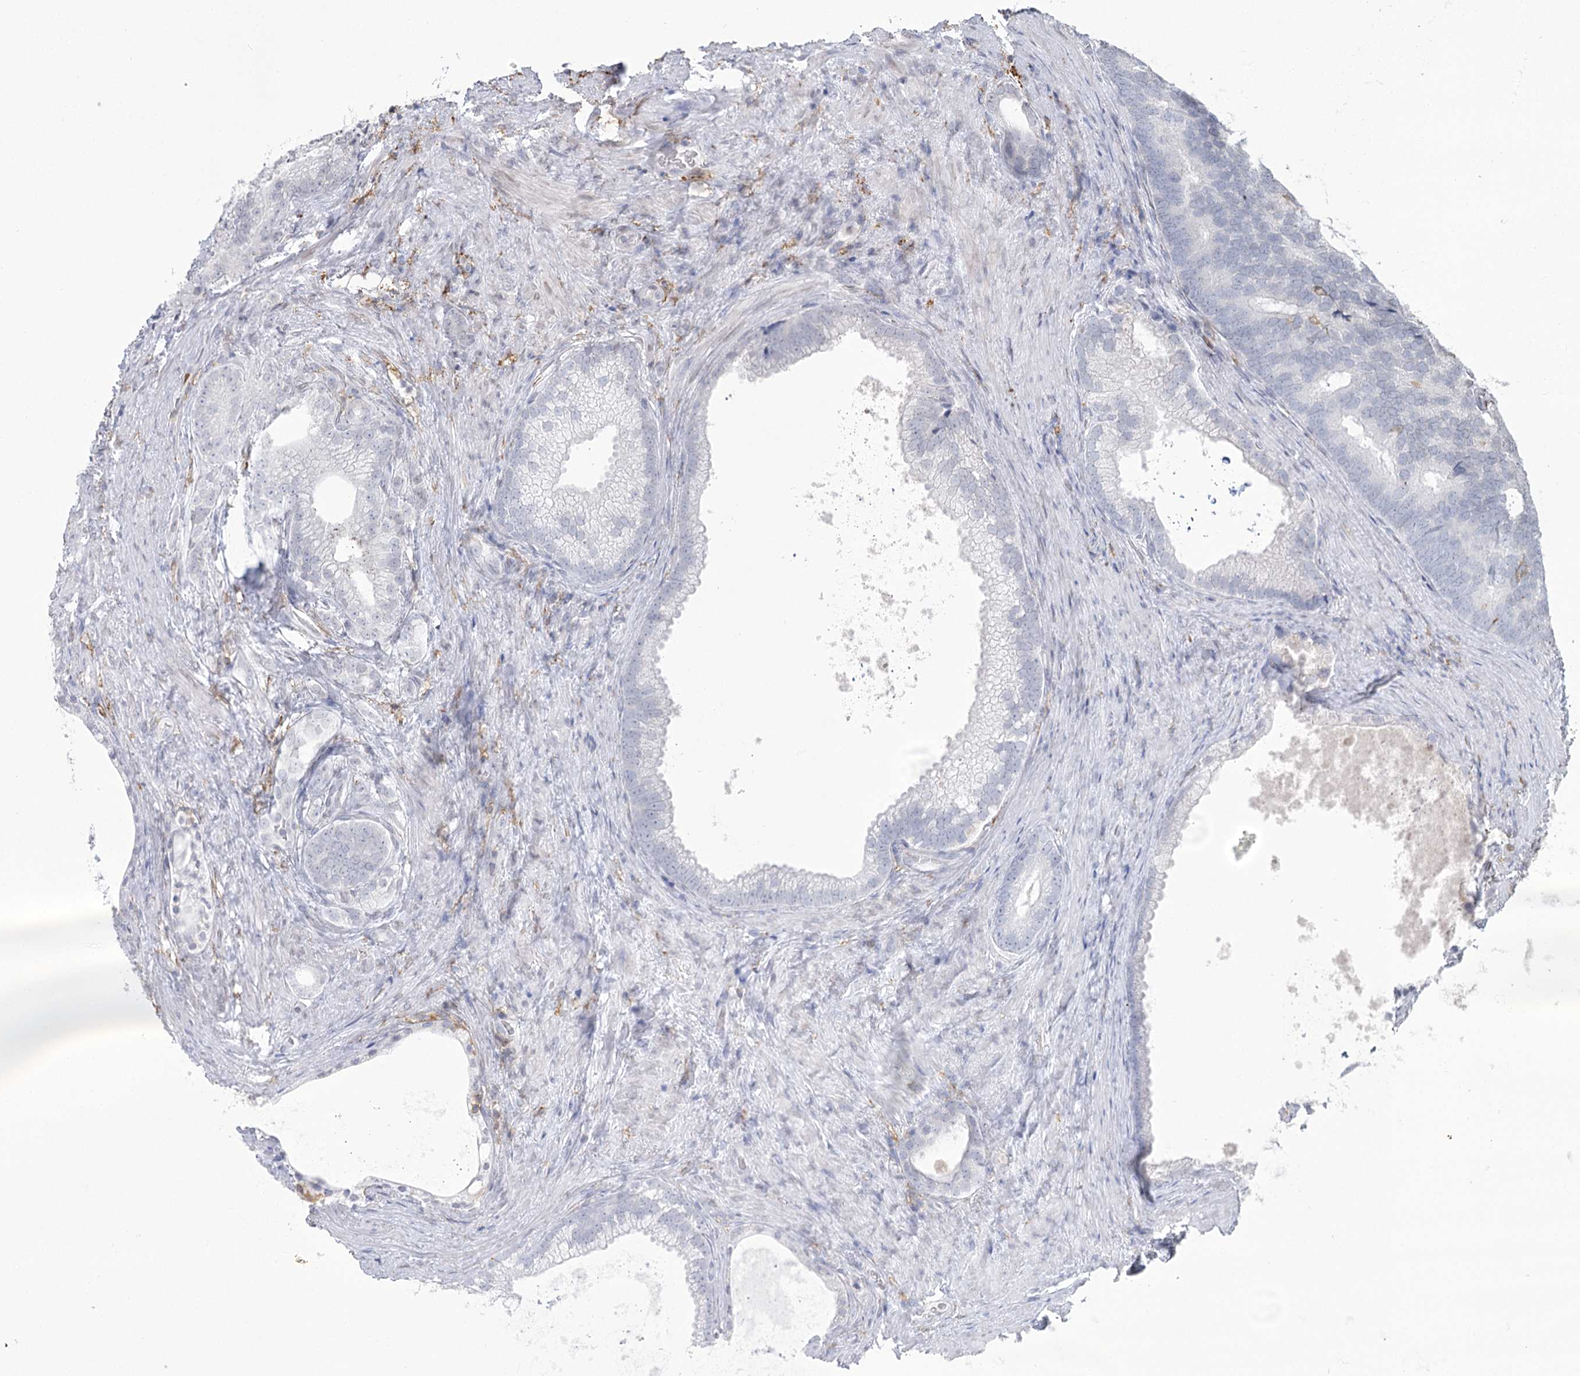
{"staining": {"intensity": "negative", "quantity": "none", "location": "none"}, "tissue": "prostate cancer", "cell_type": "Tumor cells", "image_type": "cancer", "snomed": [{"axis": "morphology", "description": "Adenocarcinoma, Low grade"}, {"axis": "topography", "description": "Prostate"}], "caption": "This is an IHC photomicrograph of human low-grade adenocarcinoma (prostate). There is no staining in tumor cells.", "gene": "C11orf1", "patient": {"sex": "male", "age": 71}}